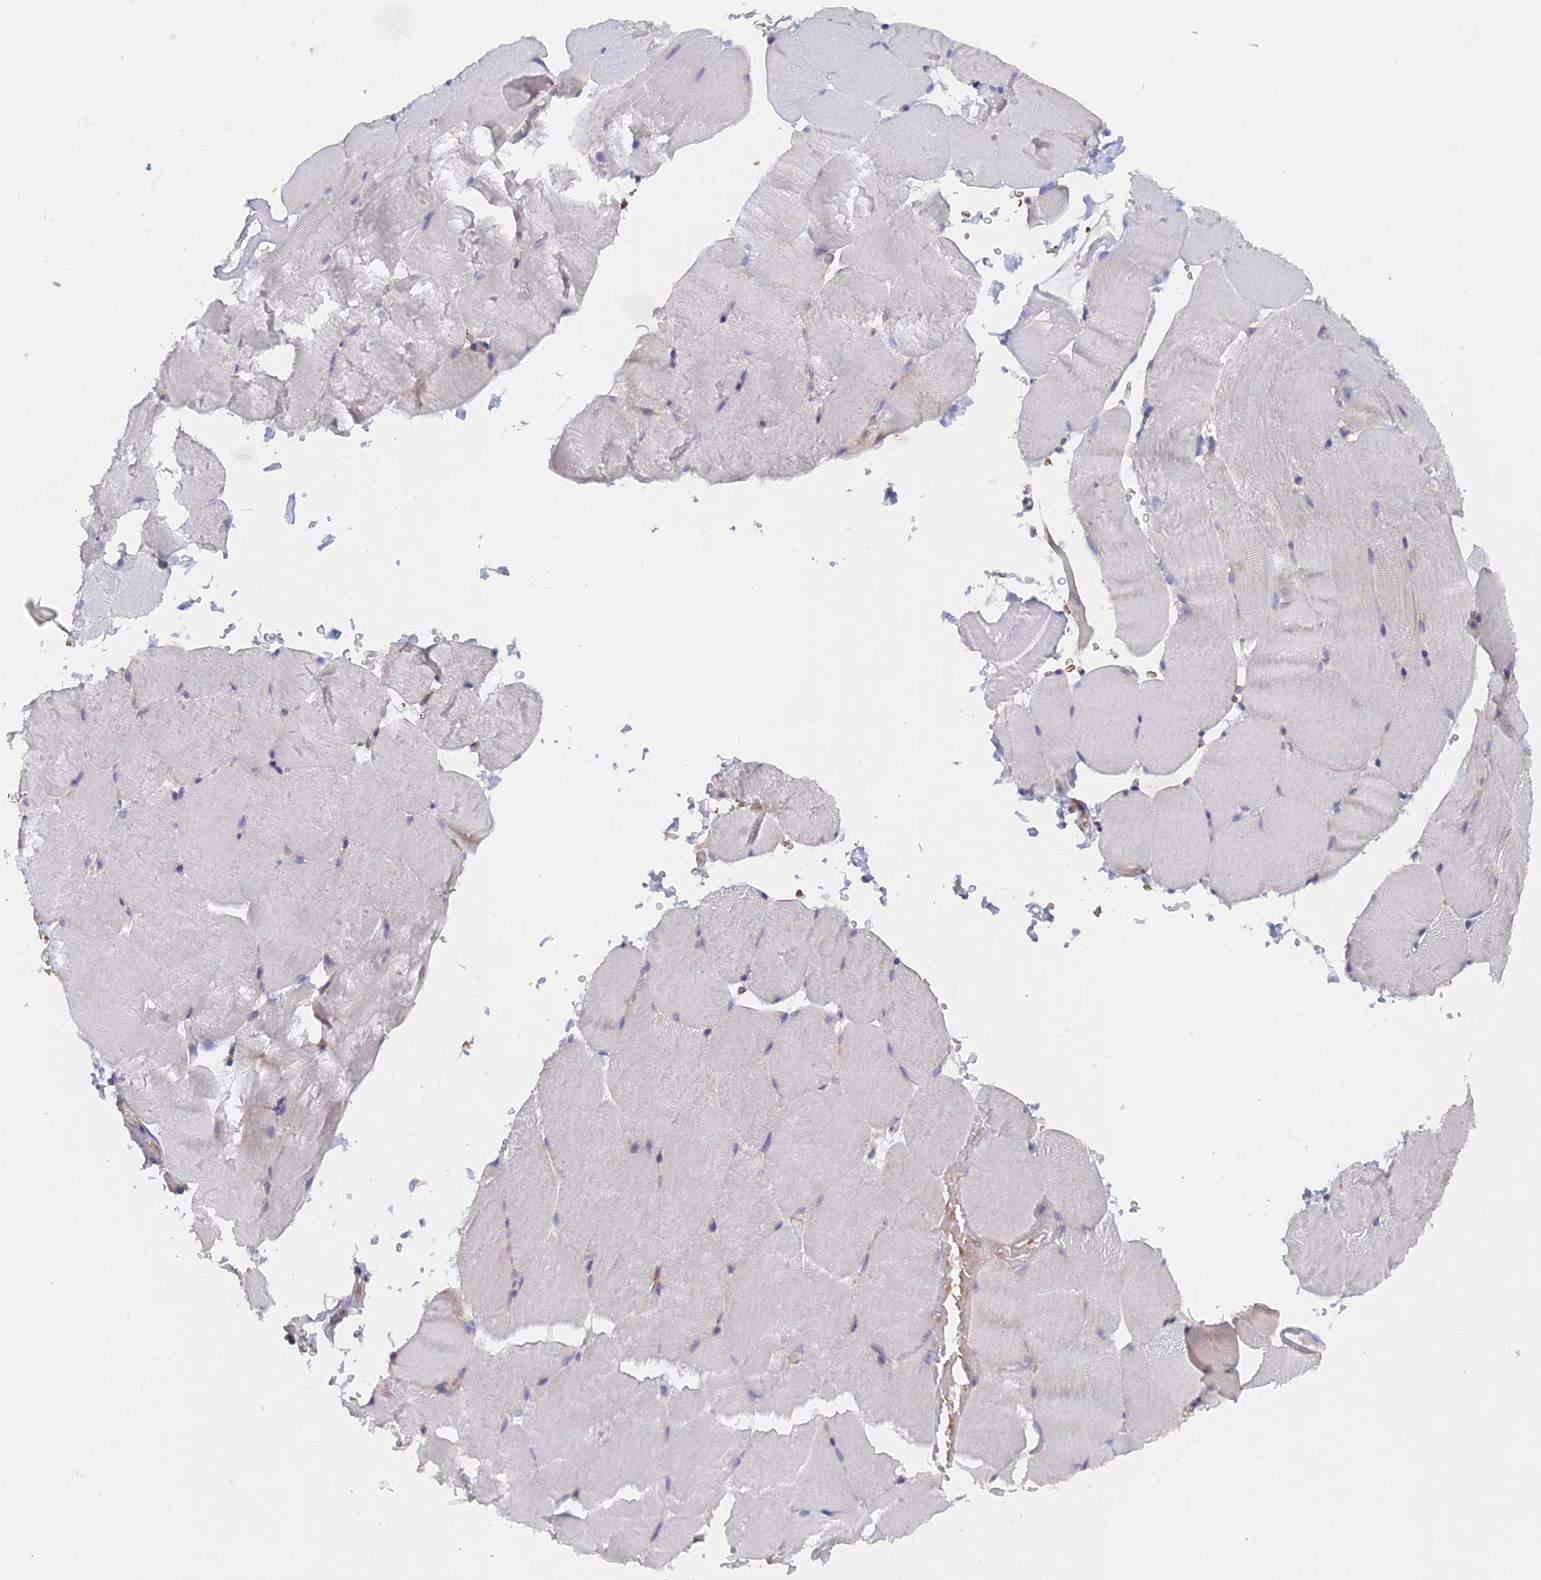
{"staining": {"intensity": "negative", "quantity": "none", "location": "none"}, "tissue": "skeletal muscle", "cell_type": "Myocytes", "image_type": "normal", "snomed": [{"axis": "morphology", "description": "Normal tissue, NOS"}, {"axis": "topography", "description": "Skeletal muscle"}, {"axis": "topography", "description": "Parathyroid gland"}], "caption": "The immunohistochemistry (IHC) histopathology image has no significant staining in myocytes of skeletal muscle.", "gene": "ELOF1", "patient": {"sex": "female", "age": 37}}